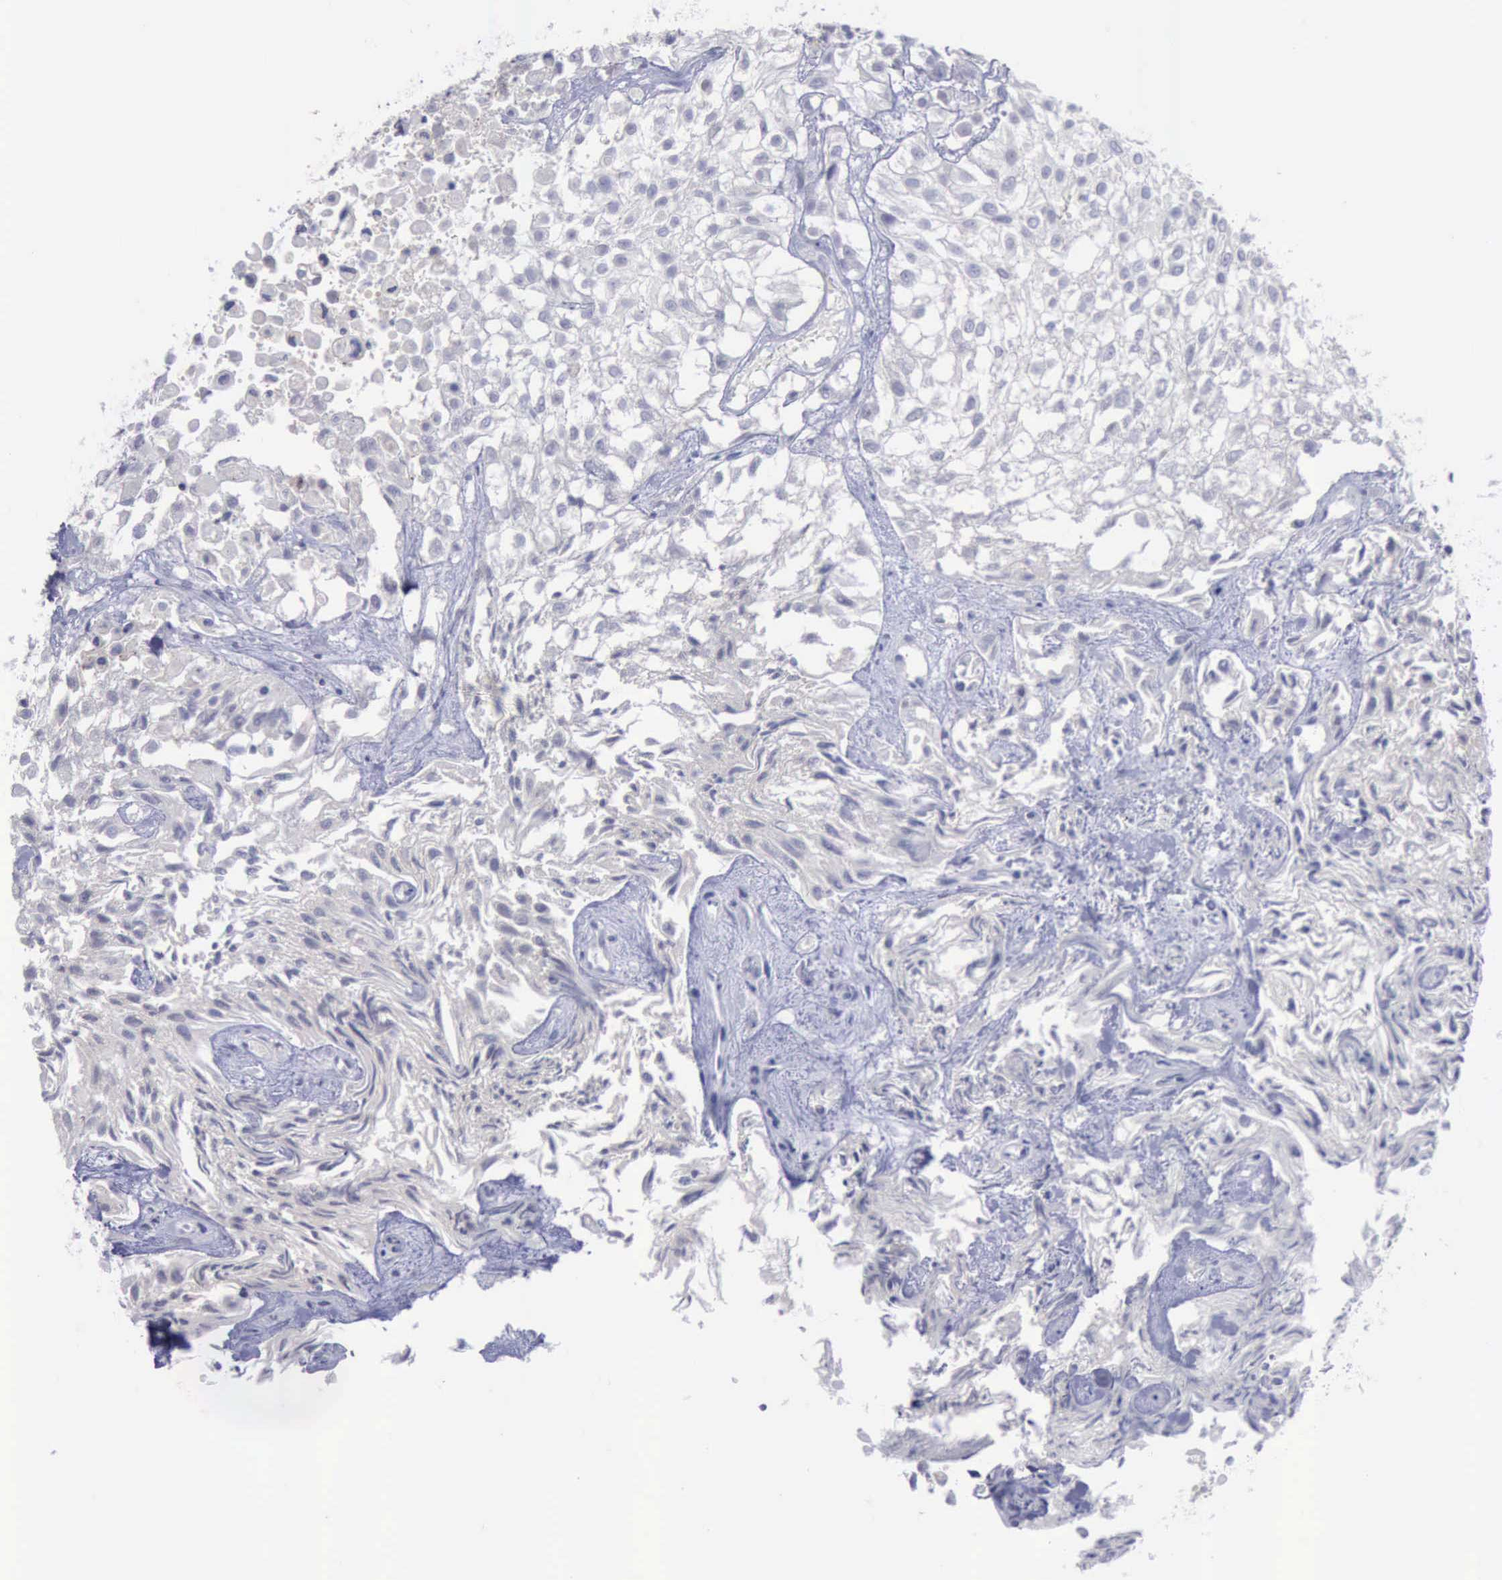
{"staining": {"intensity": "negative", "quantity": "none", "location": "none"}, "tissue": "urothelial cancer", "cell_type": "Tumor cells", "image_type": "cancer", "snomed": [{"axis": "morphology", "description": "Urothelial carcinoma, High grade"}, {"axis": "topography", "description": "Urinary bladder"}], "caption": "This image is of high-grade urothelial carcinoma stained with immunohistochemistry to label a protein in brown with the nuclei are counter-stained blue. There is no expression in tumor cells.", "gene": "SATB2", "patient": {"sex": "male", "age": 56}}